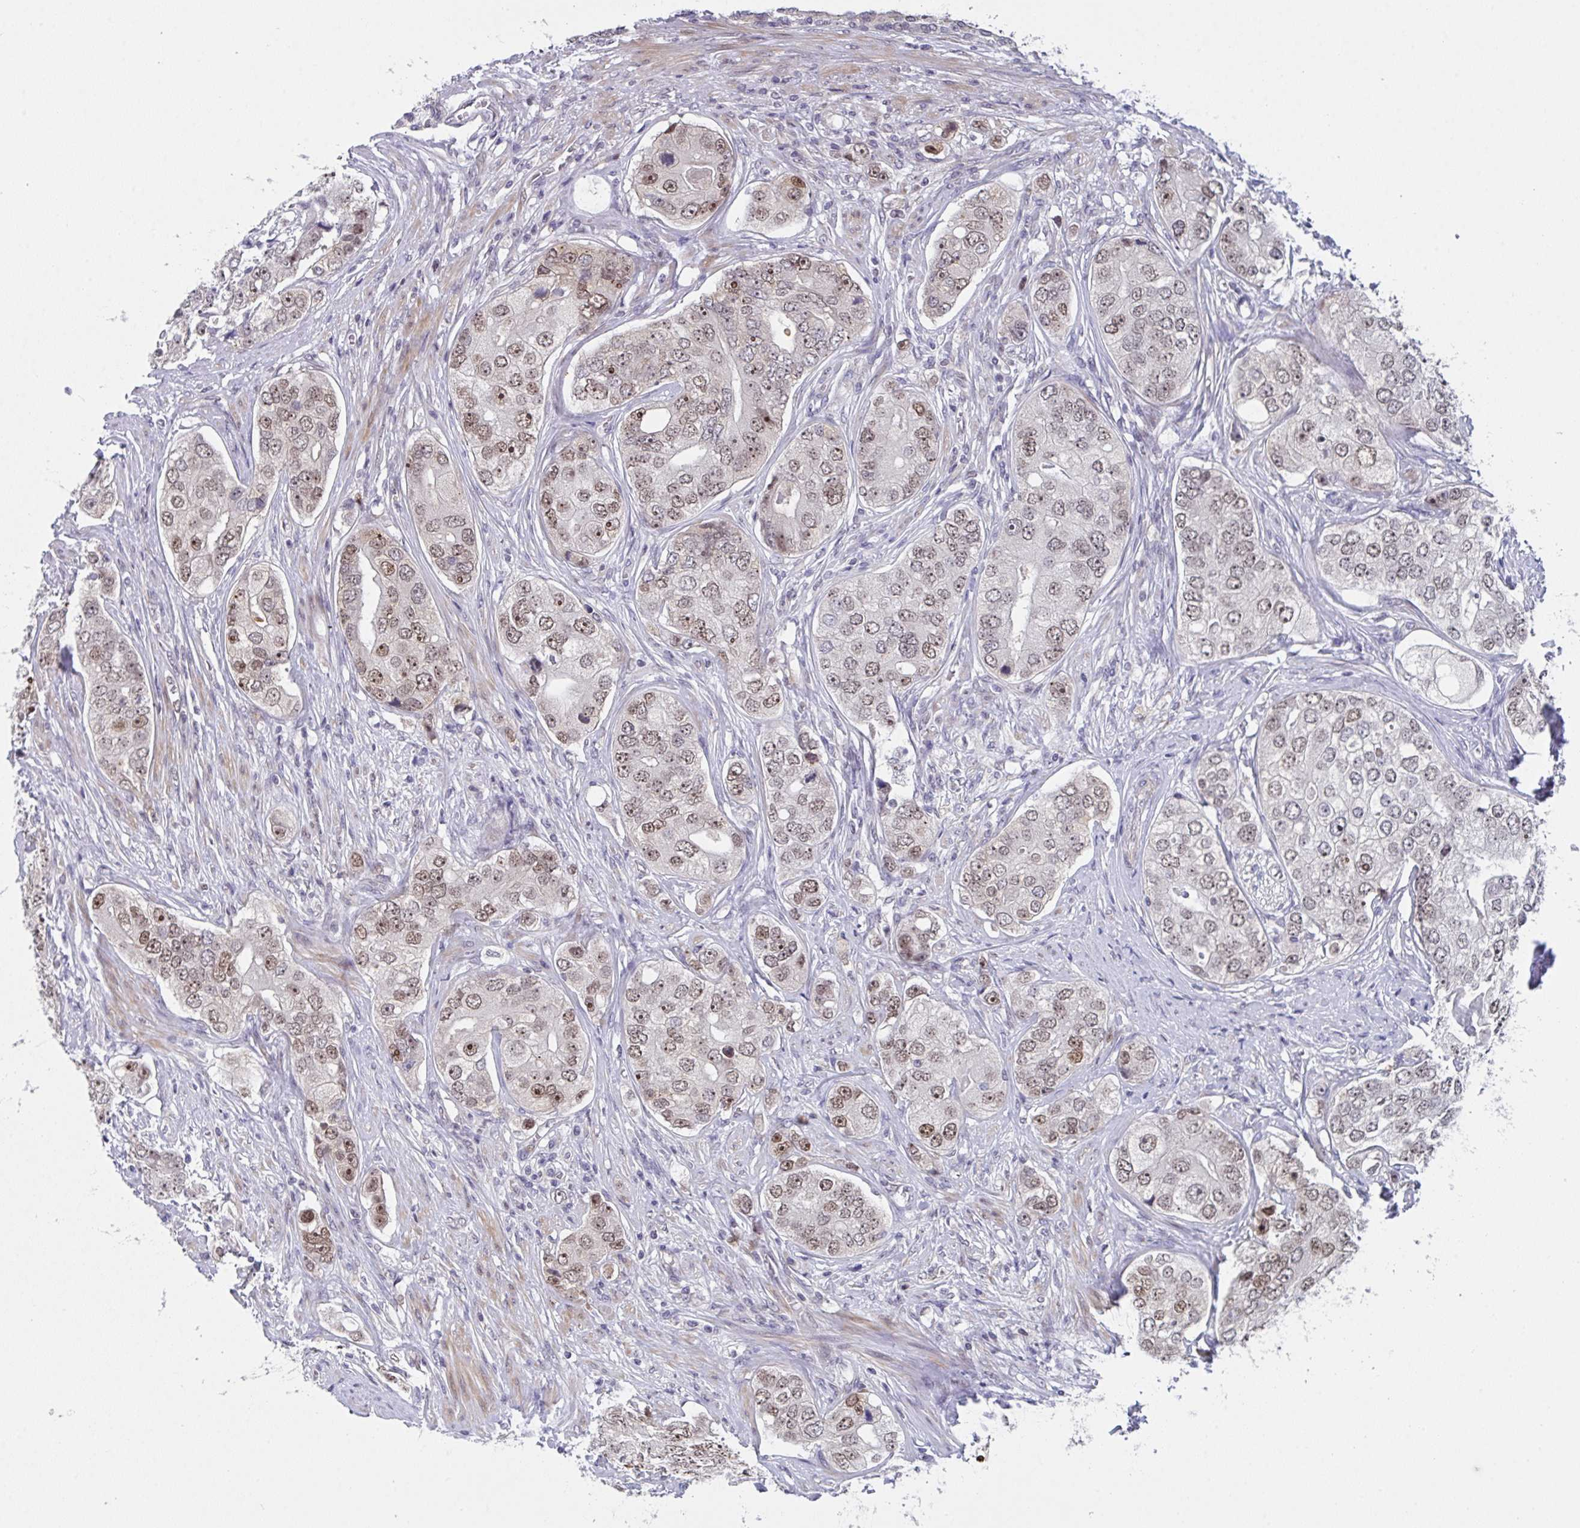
{"staining": {"intensity": "moderate", "quantity": ">75%", "location": "nuclear"}, "tissue": "prostate cancer", "cell_type": "Tumor cells", "image_type": "cancer", "snomed": [{"axis": "morphology", "description": "Adenocarcinoma, High grade"}, {"axis": "topography", "description": "Prostate"}], "caption": "Approximately >75% of tumor cells in human prostate high-grade adenocarcinoma show moderate nuclear protein positivity as visualized by brown immunohistochemical staining.", "gene": "RBM18", "patient": {"sex": "male", "age": 60}}